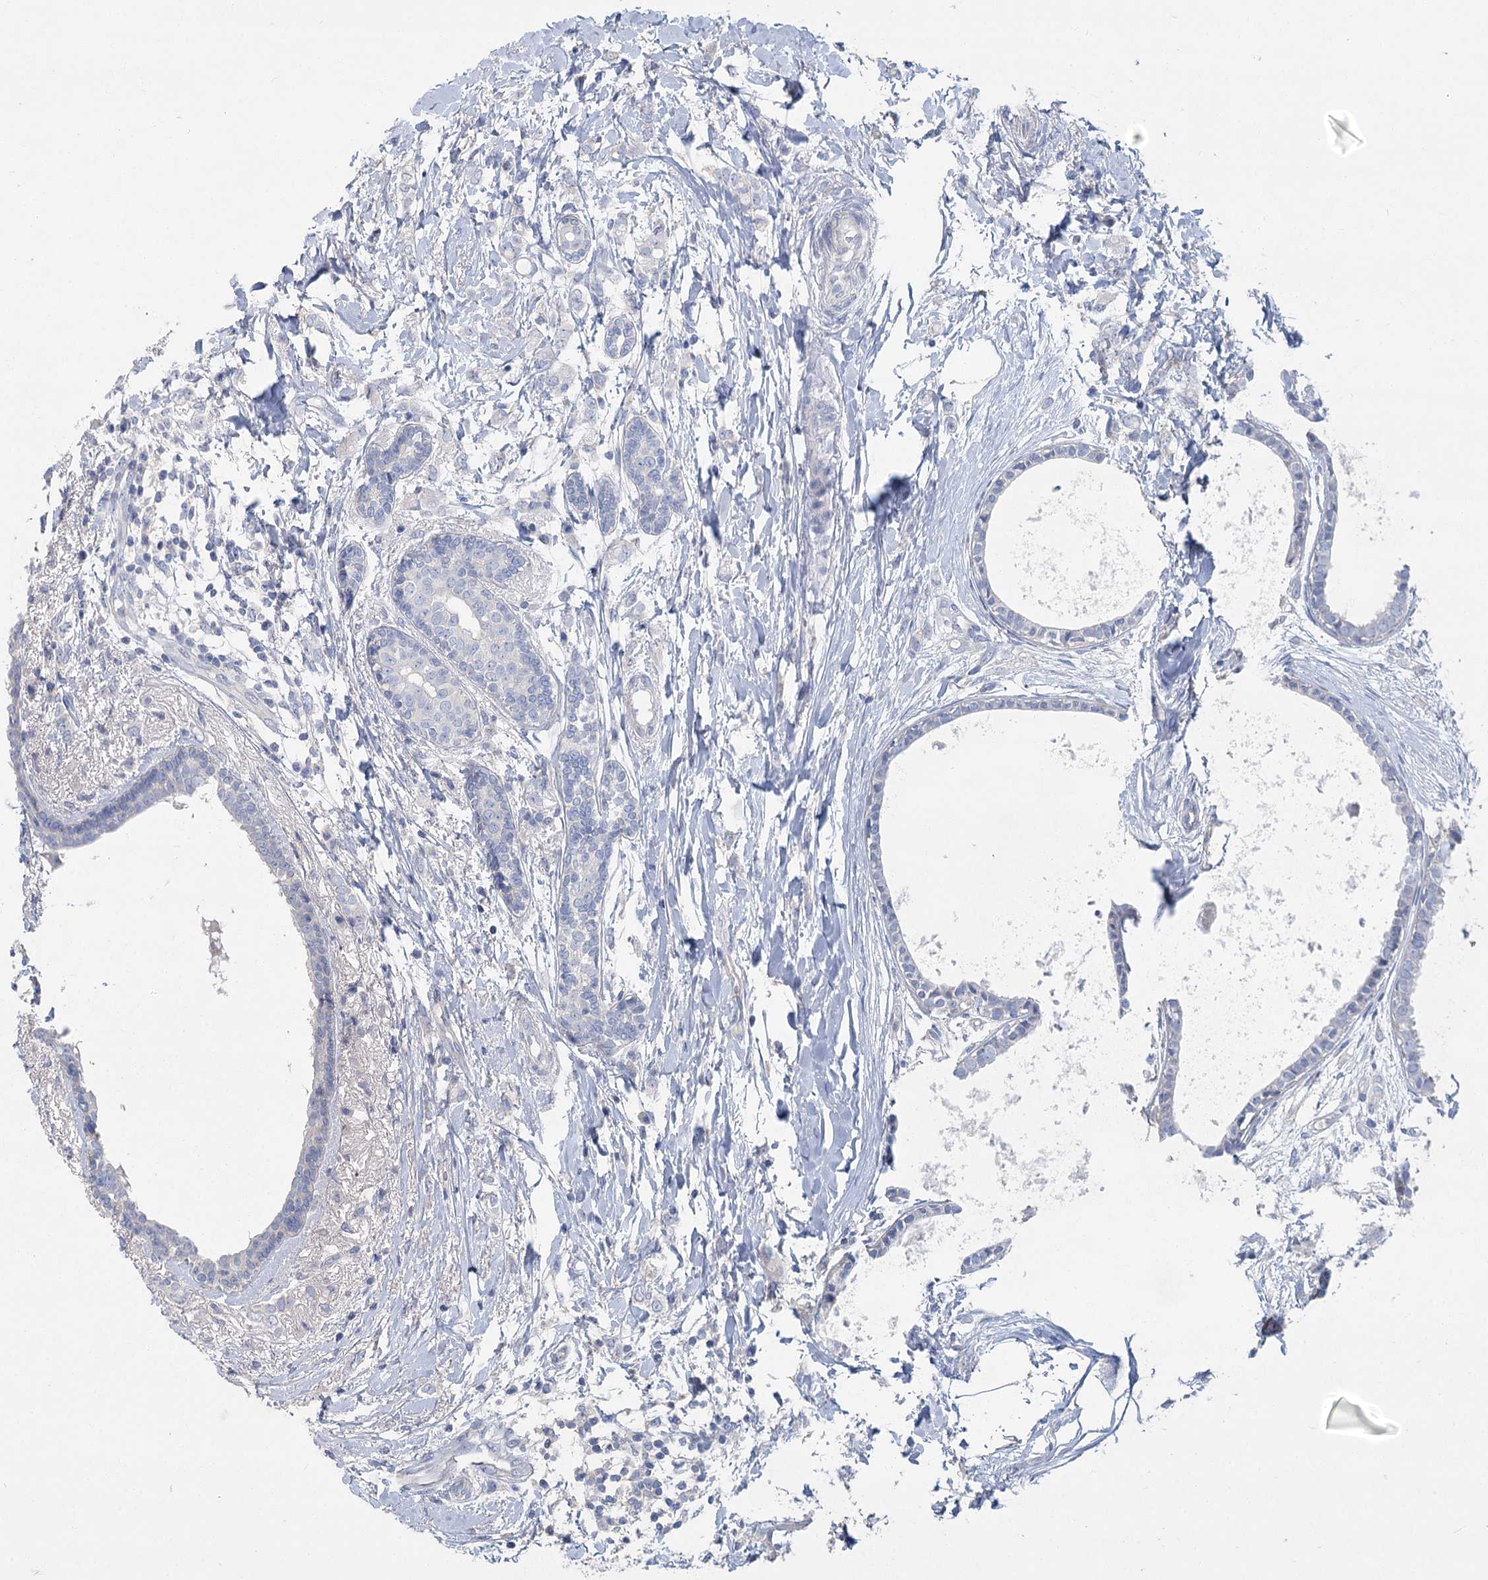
{"staining": {"intensity": "negative", "quantity": "none", "location": "none"}, "tissue": "breast cancer", "cell_type": "Tumor cells", "image_type": "cancer", "snomed": [{"axis": "morphology", "description": "Normal tissue, NOS"}, {"axis": "morphology", "description": "Lobular carcinoma"}, {"axis": "topography", "description": "Breast"}], "caption": "Immunohistochemical staining of human lobular carcinoma (breast) displays no significant expression in tumor cells.", "gene": "SLC9A3", "patient": {"sex": "female", "age": 47}}